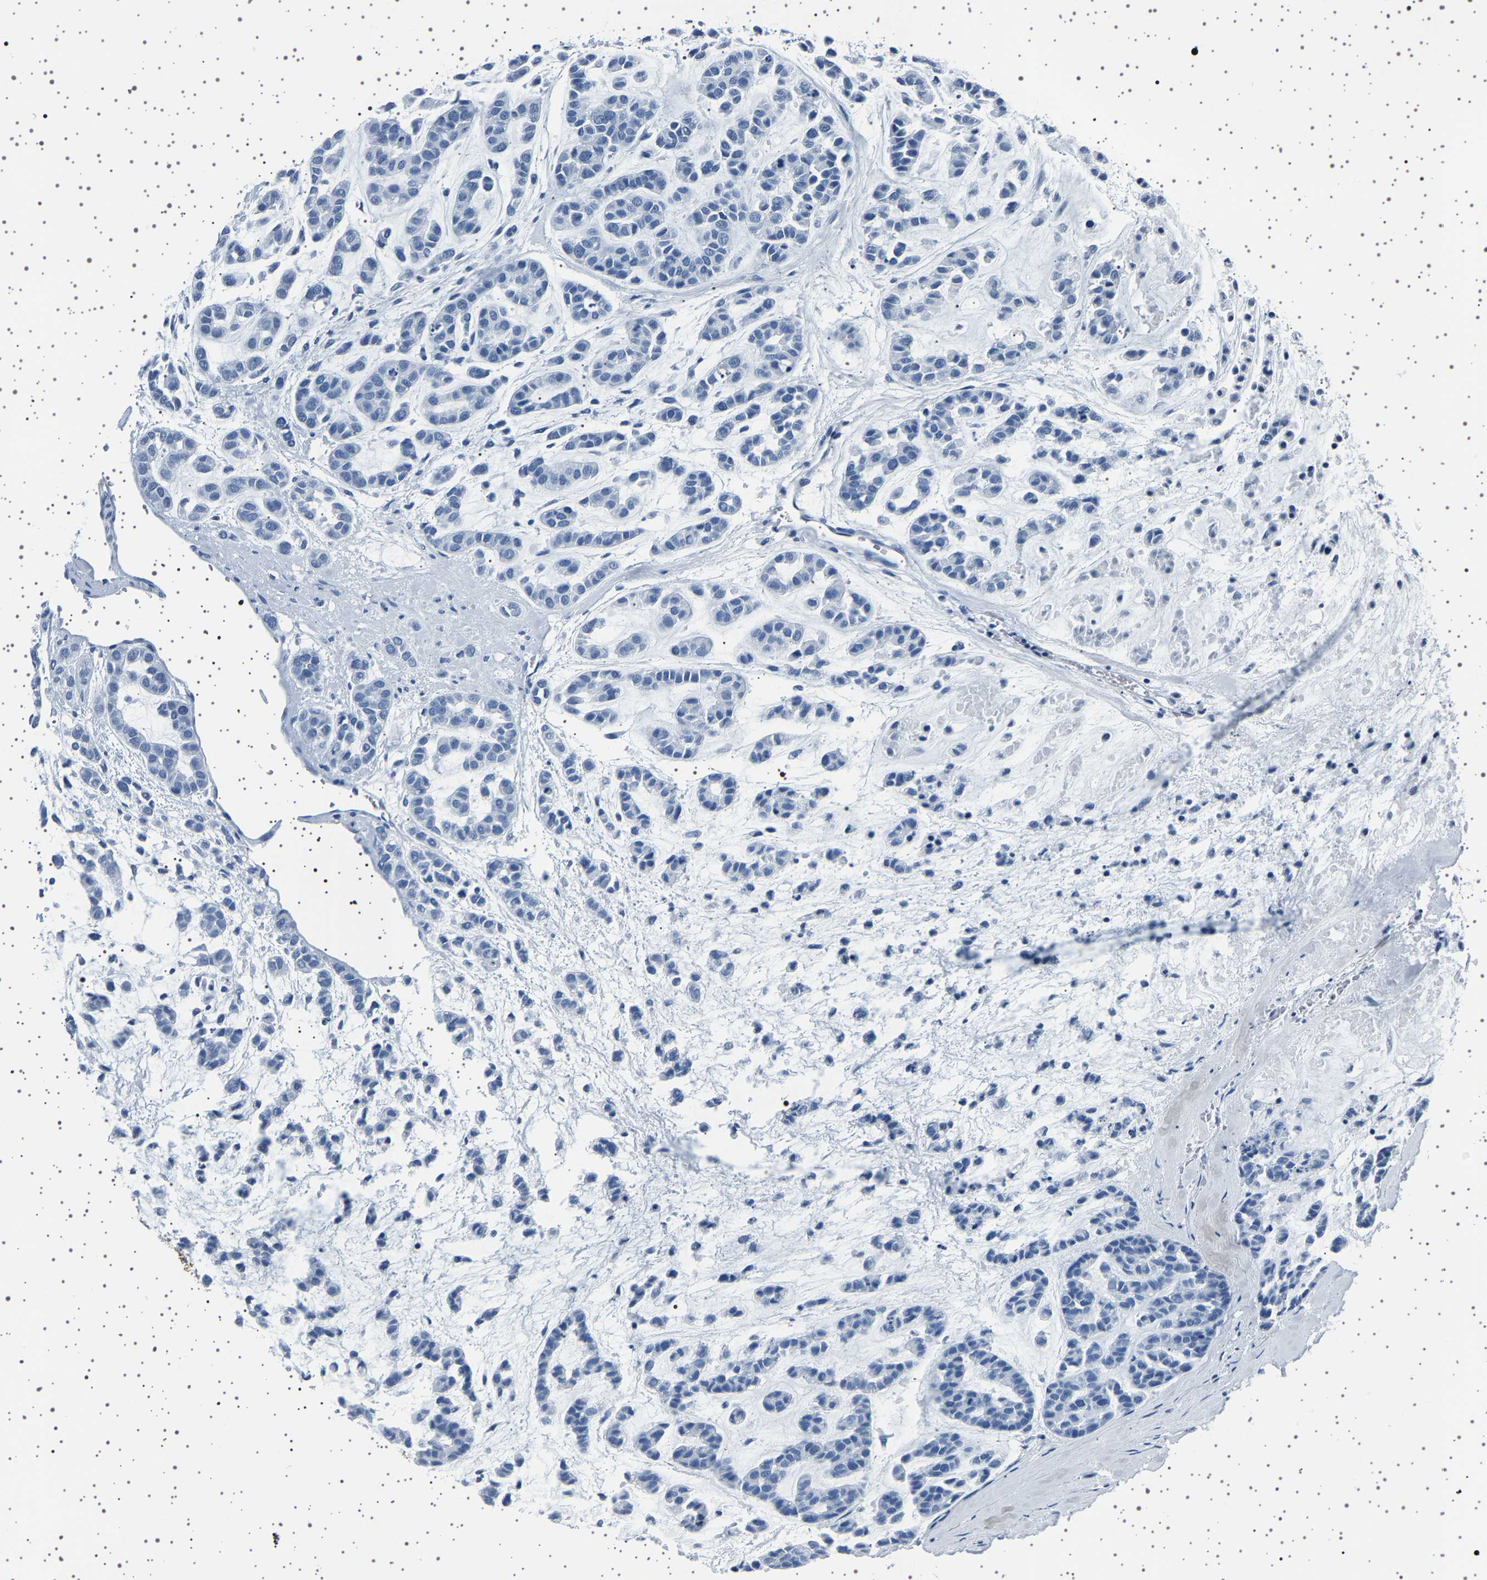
{"staining": {"intensity": "negative", "quantity": "none", "location": "none"}, "tissue": "head and neck cancer", "cell_type": "Tumor cells", "image_type": "cancer", "snomed": [{"axis": "morphology", "description": "Adenocarcinoma, NOS"}, {"axis": "morphology", "description": "Adenoma, NOS"}, {"axis": "topography", "description": "Head-Neck"}], "caption": "This image is of adenocarcinoma (head and neck) stained with immunohistochemistry to label a protein in brown with the nuclei are counter-stained blue. There is no expression in tumor cells.", "gene": "TFF3", "patient": {"sex": "female", "age": 55}}